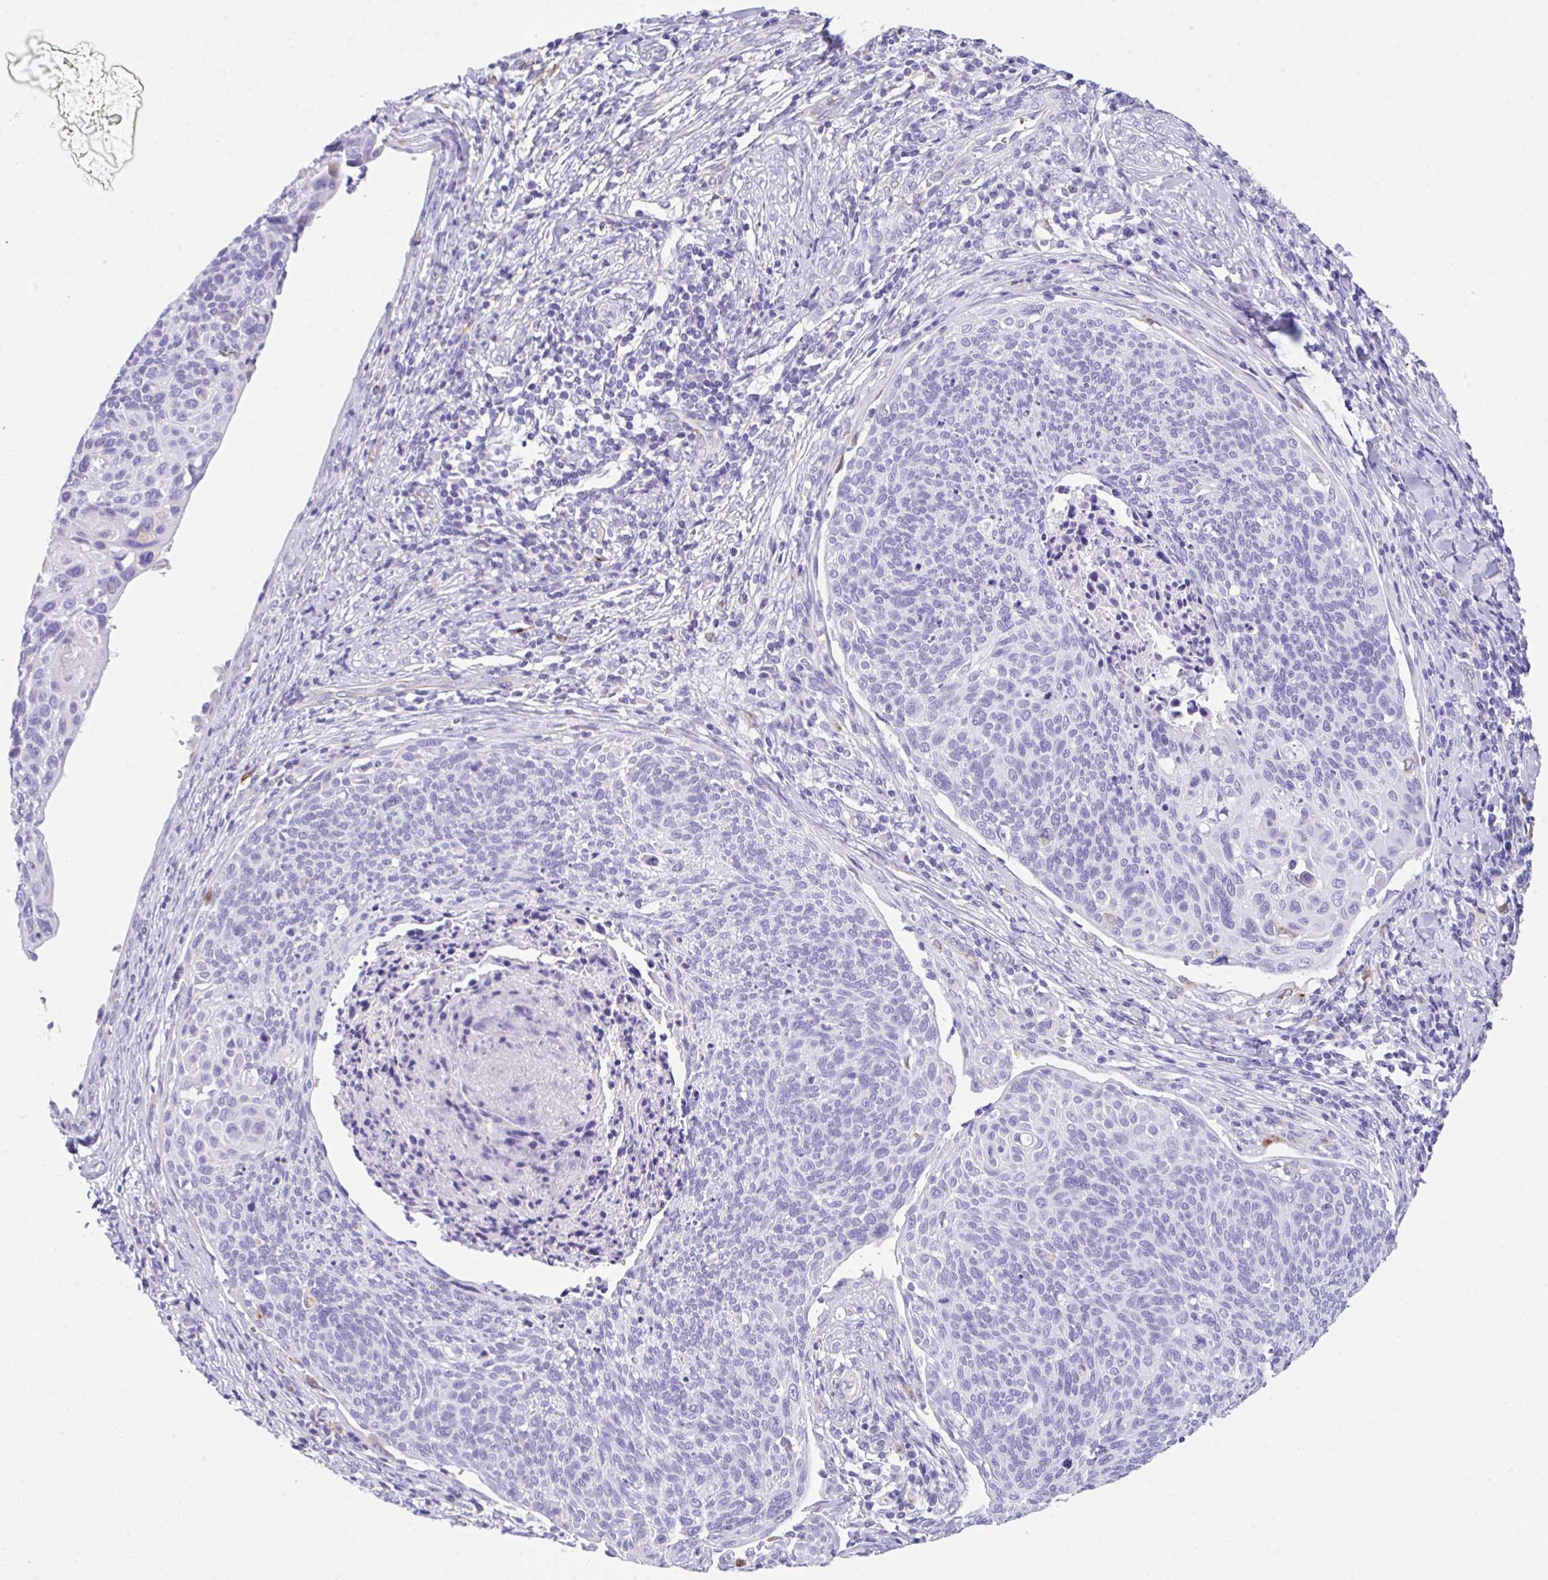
{"staining": {"intensity": "negative", "quantity": "none", "location": "none"}, "tissue": "cervical cancer", "cell_type": "Tumor cells", "image_type": "cancer", "snomed": [{"axis": "morphology", "description": "Squamous cell carcinoma, NOS"}, {"axis": "topography", "description": "Cervix"}], "caption": "DAB immunohistochemical staining of human cervical cancer (squamous cell carcinoma) shows no significant staining in tumor cells. (Brightfield microscopy of DAB immunohistochemistry (IHC) at high magnification).", "gene": "NDUFAF8", "patient": {"sex": "female", "age": 49}}